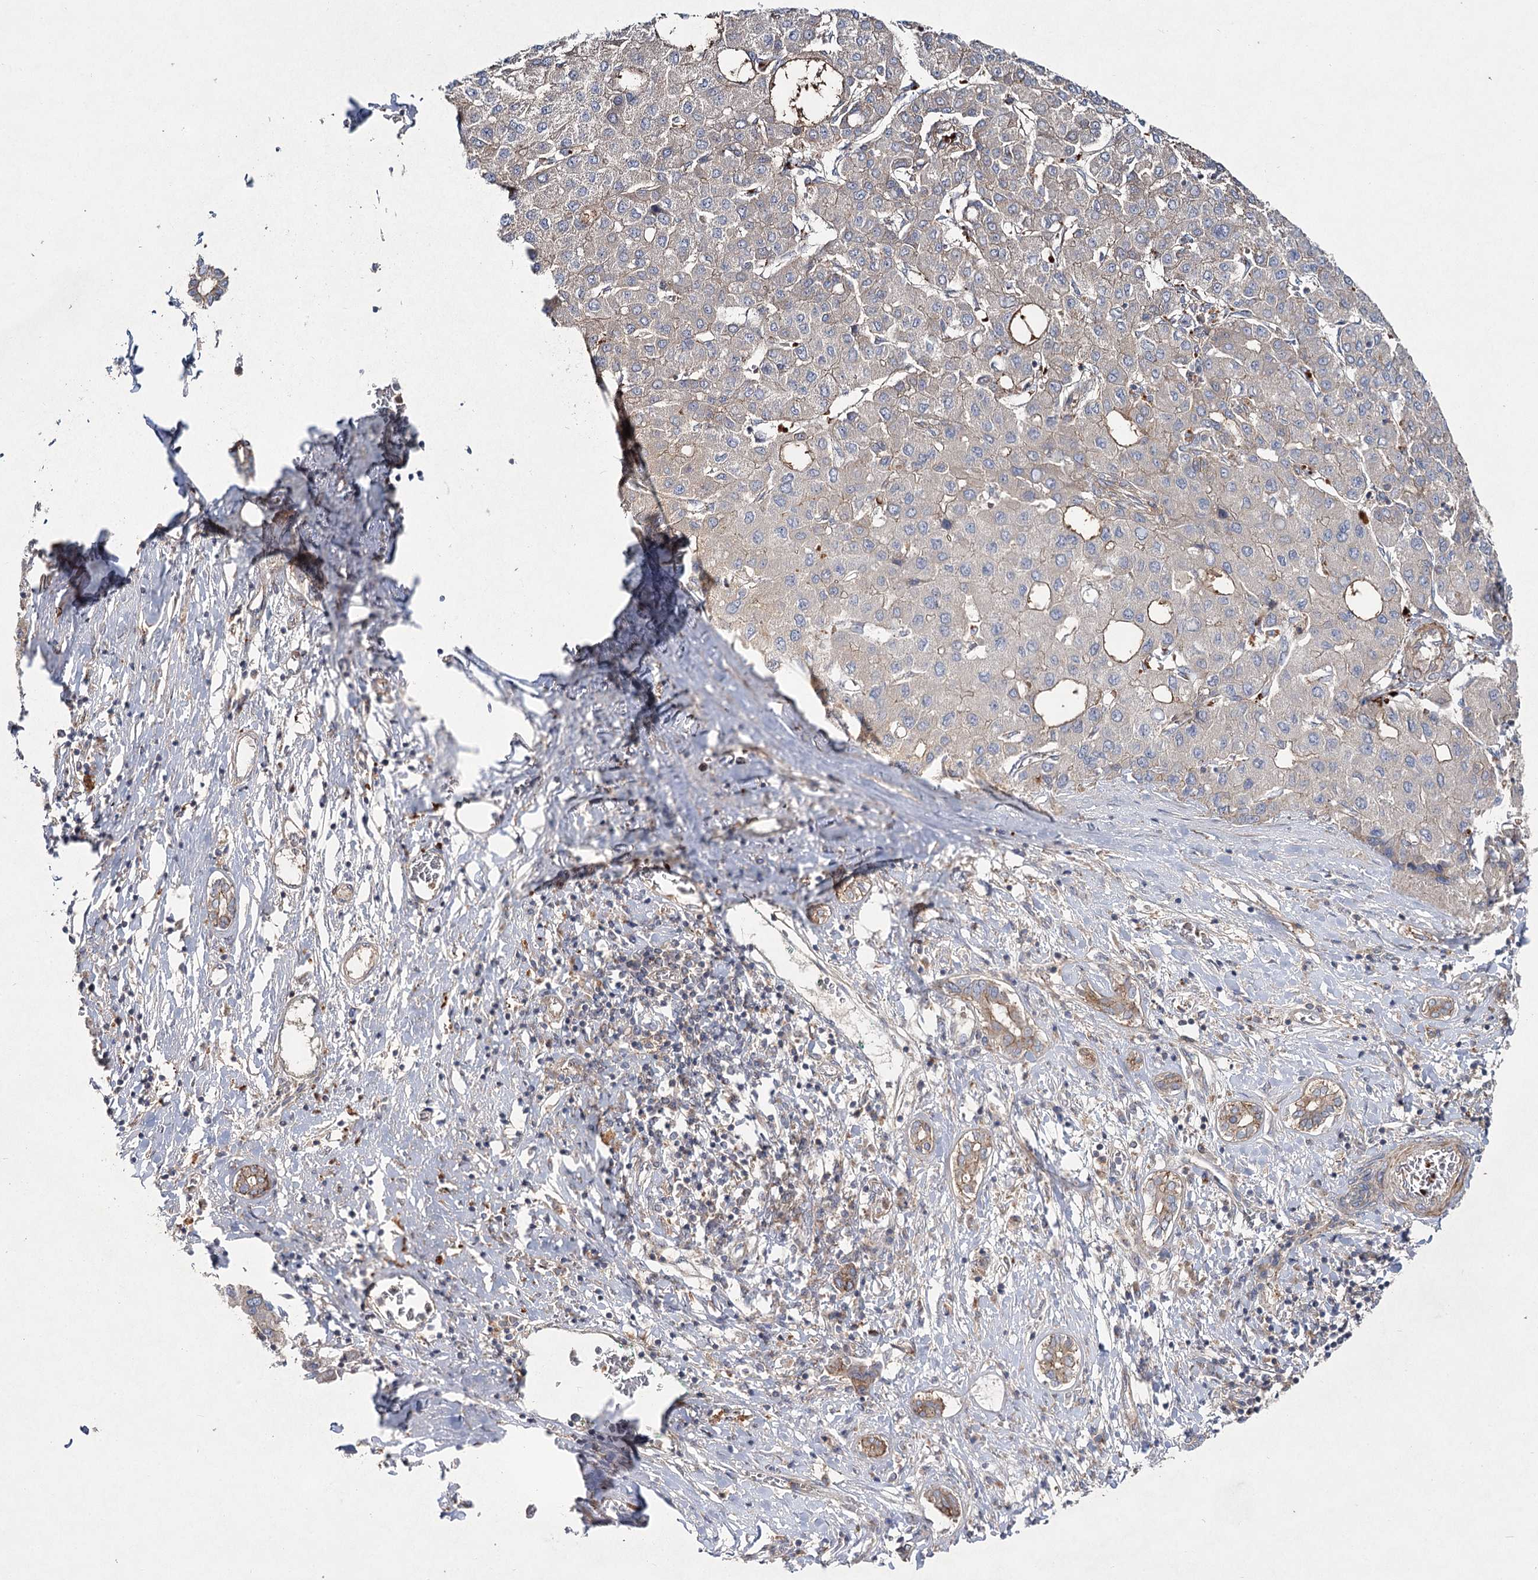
{"staining": {"intensity": "weak", "quantity": "<25%", "location": "cytoplasmic/membranous"}, "tissue": "liver cancer", "cell_type": "Tumor cells", "image_type": "cancer", "snomed": [{"axis": "morphology", "description": "Carcinoma, Hepatocellular, NOS"}, {"axis": "topography", "description": "Liver"}], "caption": "Immunohistochemistry histopathology image of liver cancer stained for a protein (brown), which displays no expression in tumor cells.", "gene": "KIAA0825", "patient": {"sex": "male", "age": 65}}